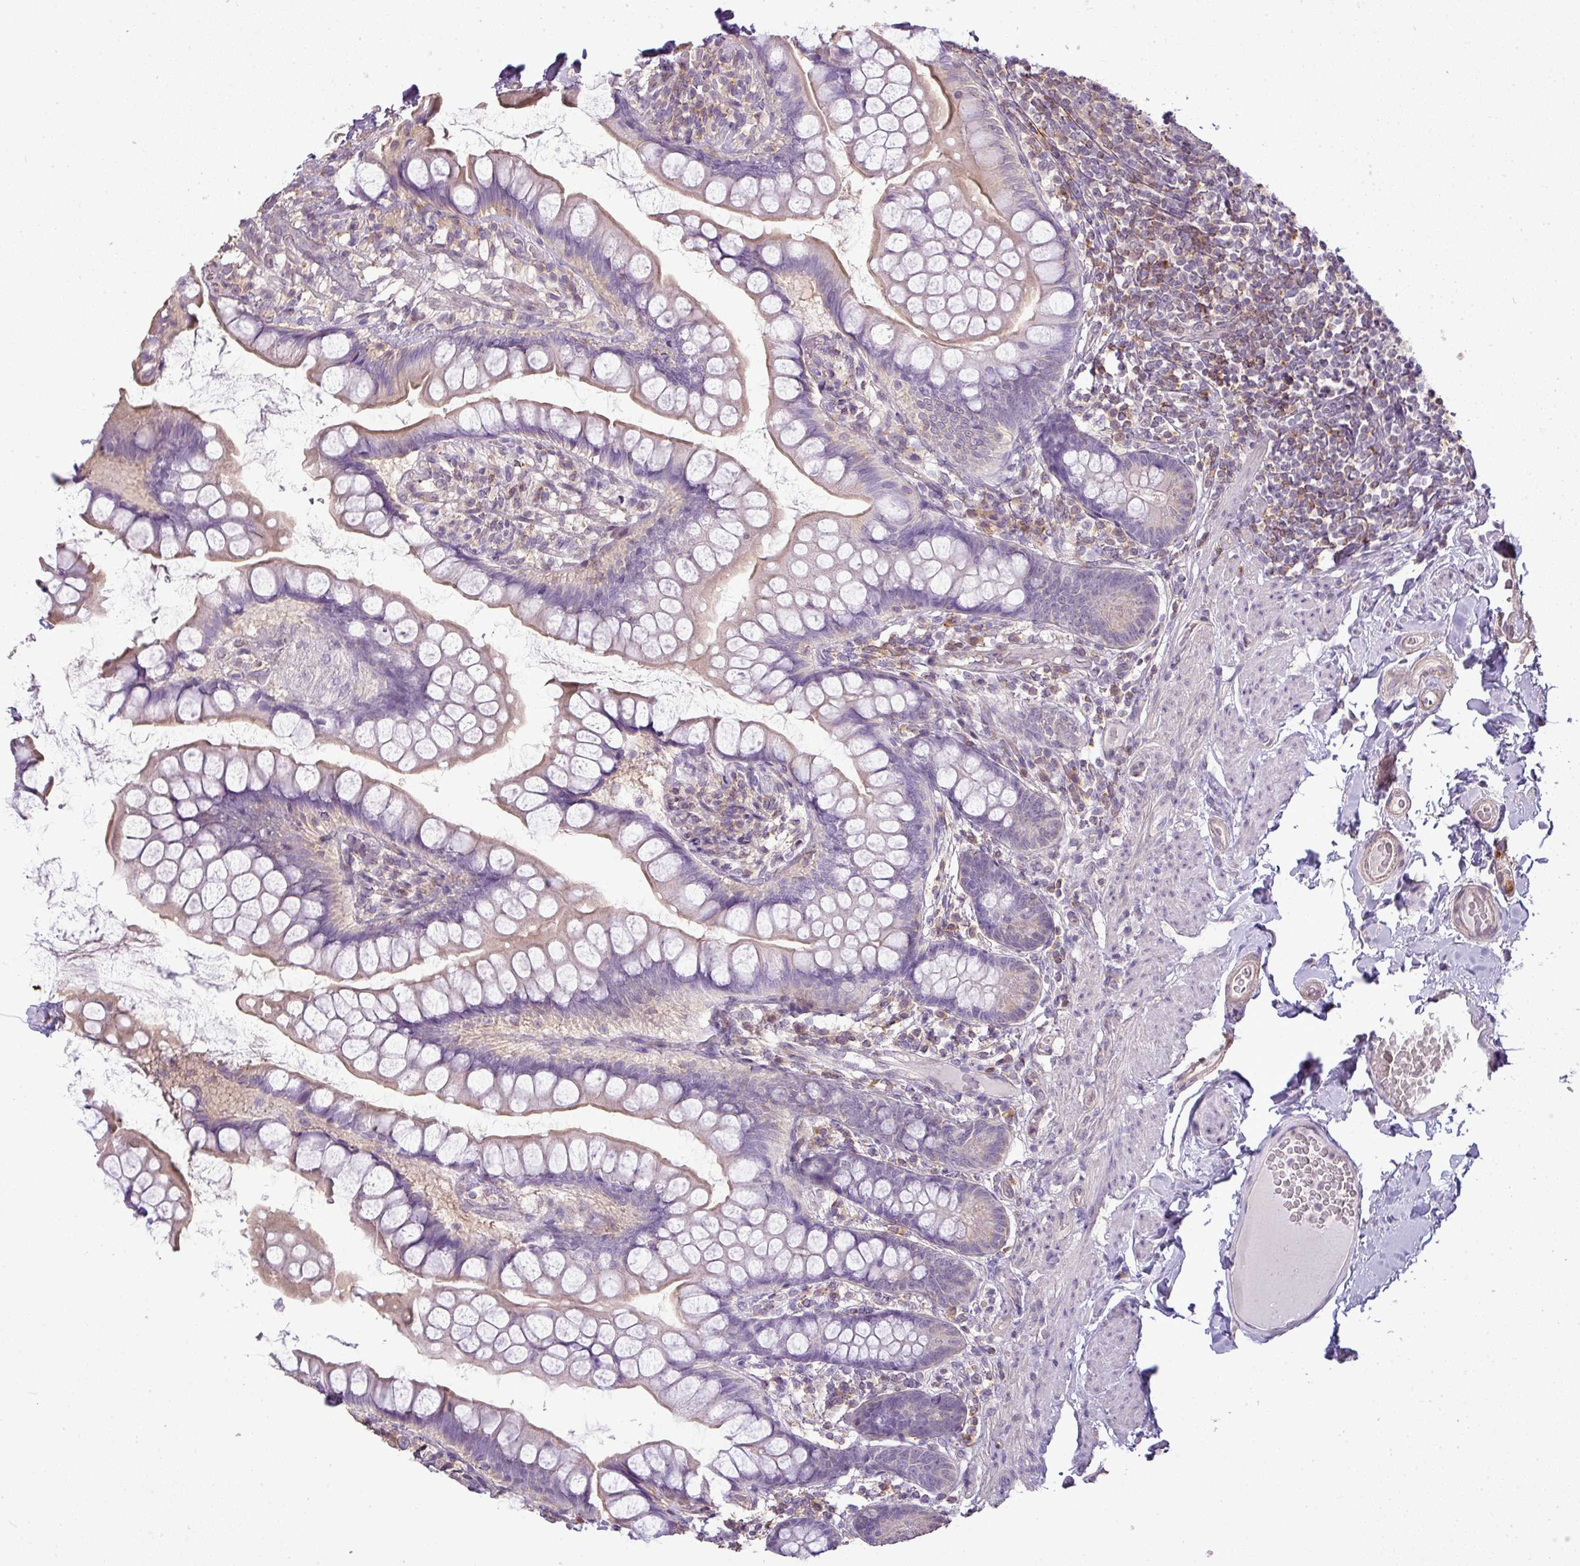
{"staining": {"intensity": "negative", "quantity": "none", "location": "none"}, "tissue": "small intestine", "cell_type": "Glandular cells", "image_type": "normal", "snomed": [{"axis": "morphology", "description": "Normal tissue, NOS"}, {"axis": "topography", "description": "Small intestine"}], "caption": "A high-resolution micrograph shows immunohistochemistry staining of benign small intestine, which displays no significant staining in glandular cells.", "gene": "LY9", "patient": {"sex": "male", "age": 70}}